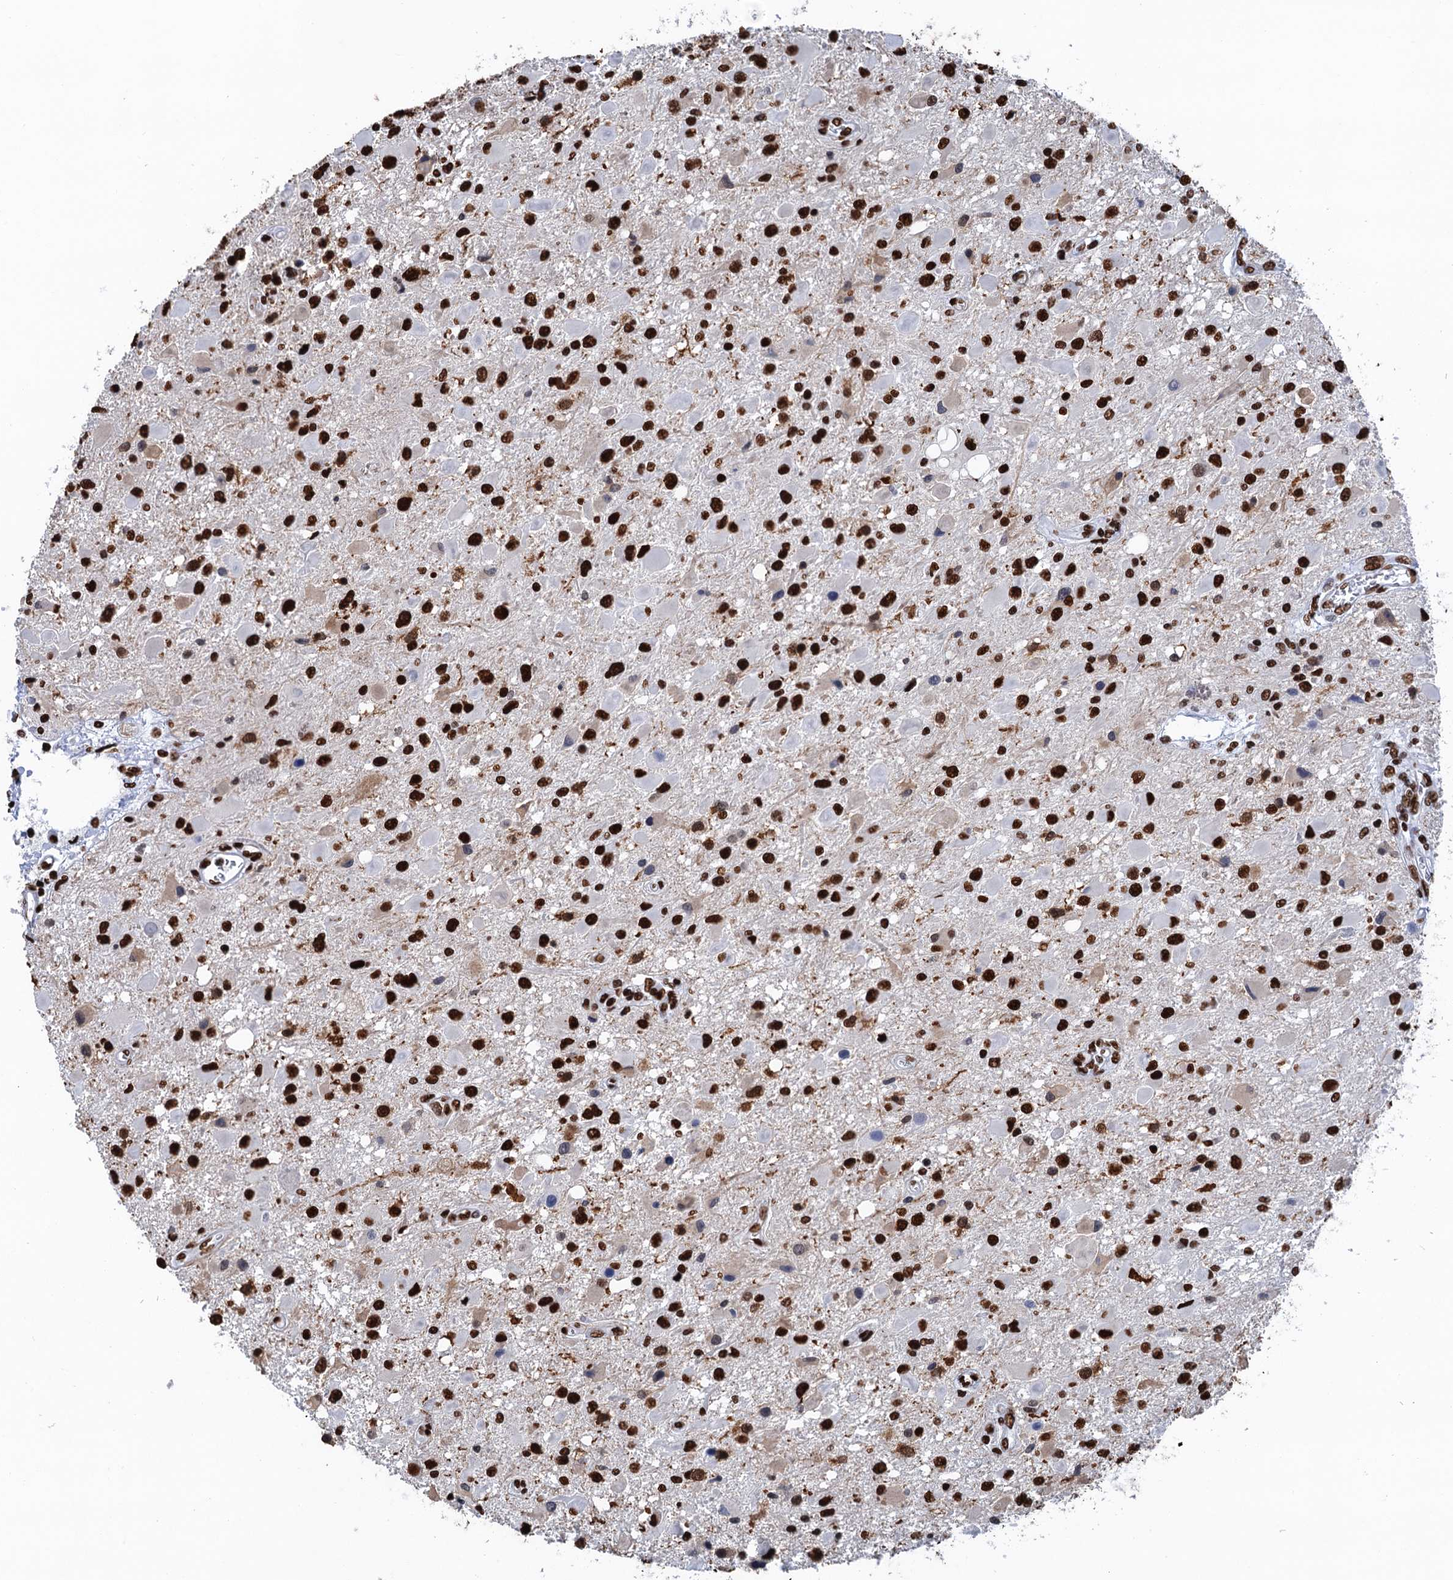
{"staining": {"intensity": "strong", "quantity": ">75%", "location": "nuclear"}, "tissue": "glioma", "cell_type": "Tumor cells", "image_type": "cancer", "snomed": [{"axis": "morphology", "description": "Glioma, malignant, High grade"}, {"axis": "topography", "description": "Brain"}], "caption": "A high amount of strong nuclear staining is identified in approximately >75% of tumor cells in high-grade glioma (malignant) tissue.", "gene": "UBA2", "patient": {"sex": "male", "age": 53}}